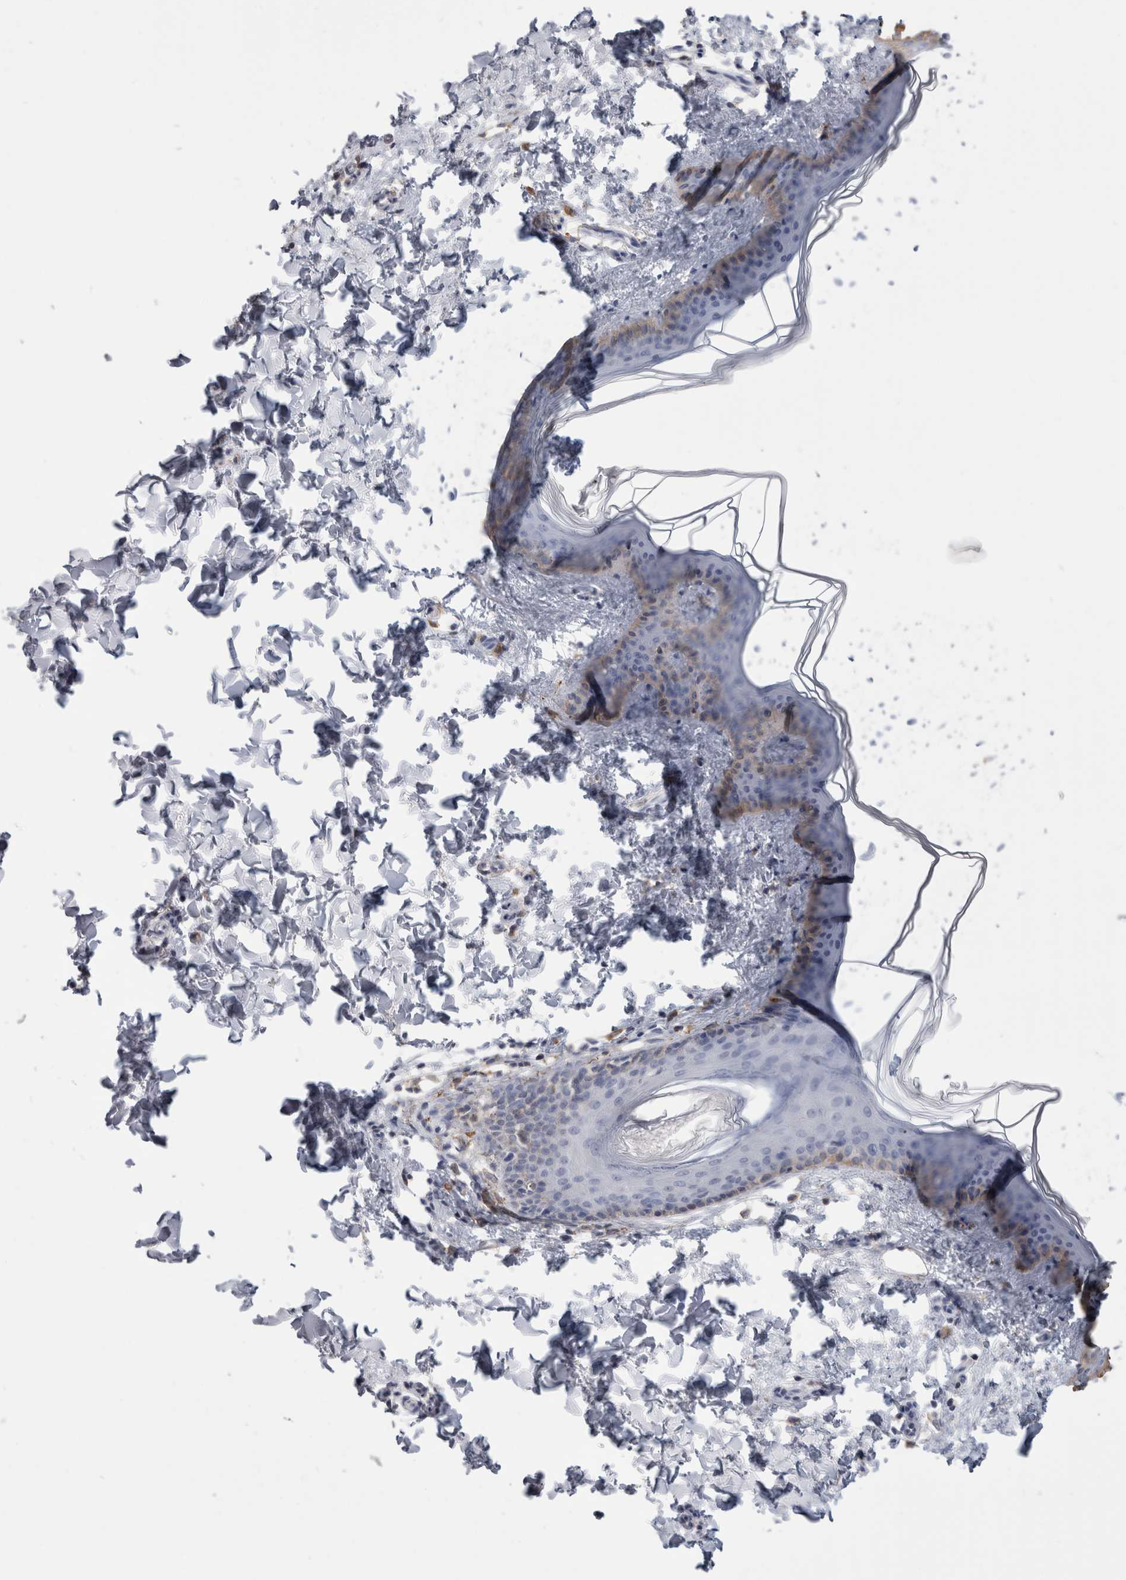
{"staining": {"intensity": "negative", "quantity": "none", "location": "none"}, "tissue": "skin", "cell_type": "Fibroblasts", "image_type": "normal", "snomed": [{"axis": "morphology", "description": "Normal tissue, NOS"}, {"axis": "topography", "description": "Skin"}], "caption": "Immunohistochemistry of normal human skin exhibits no expression in fibroblasts.", "gene": "SCRN1", "patient": {"sex": "female", "age": 17}}